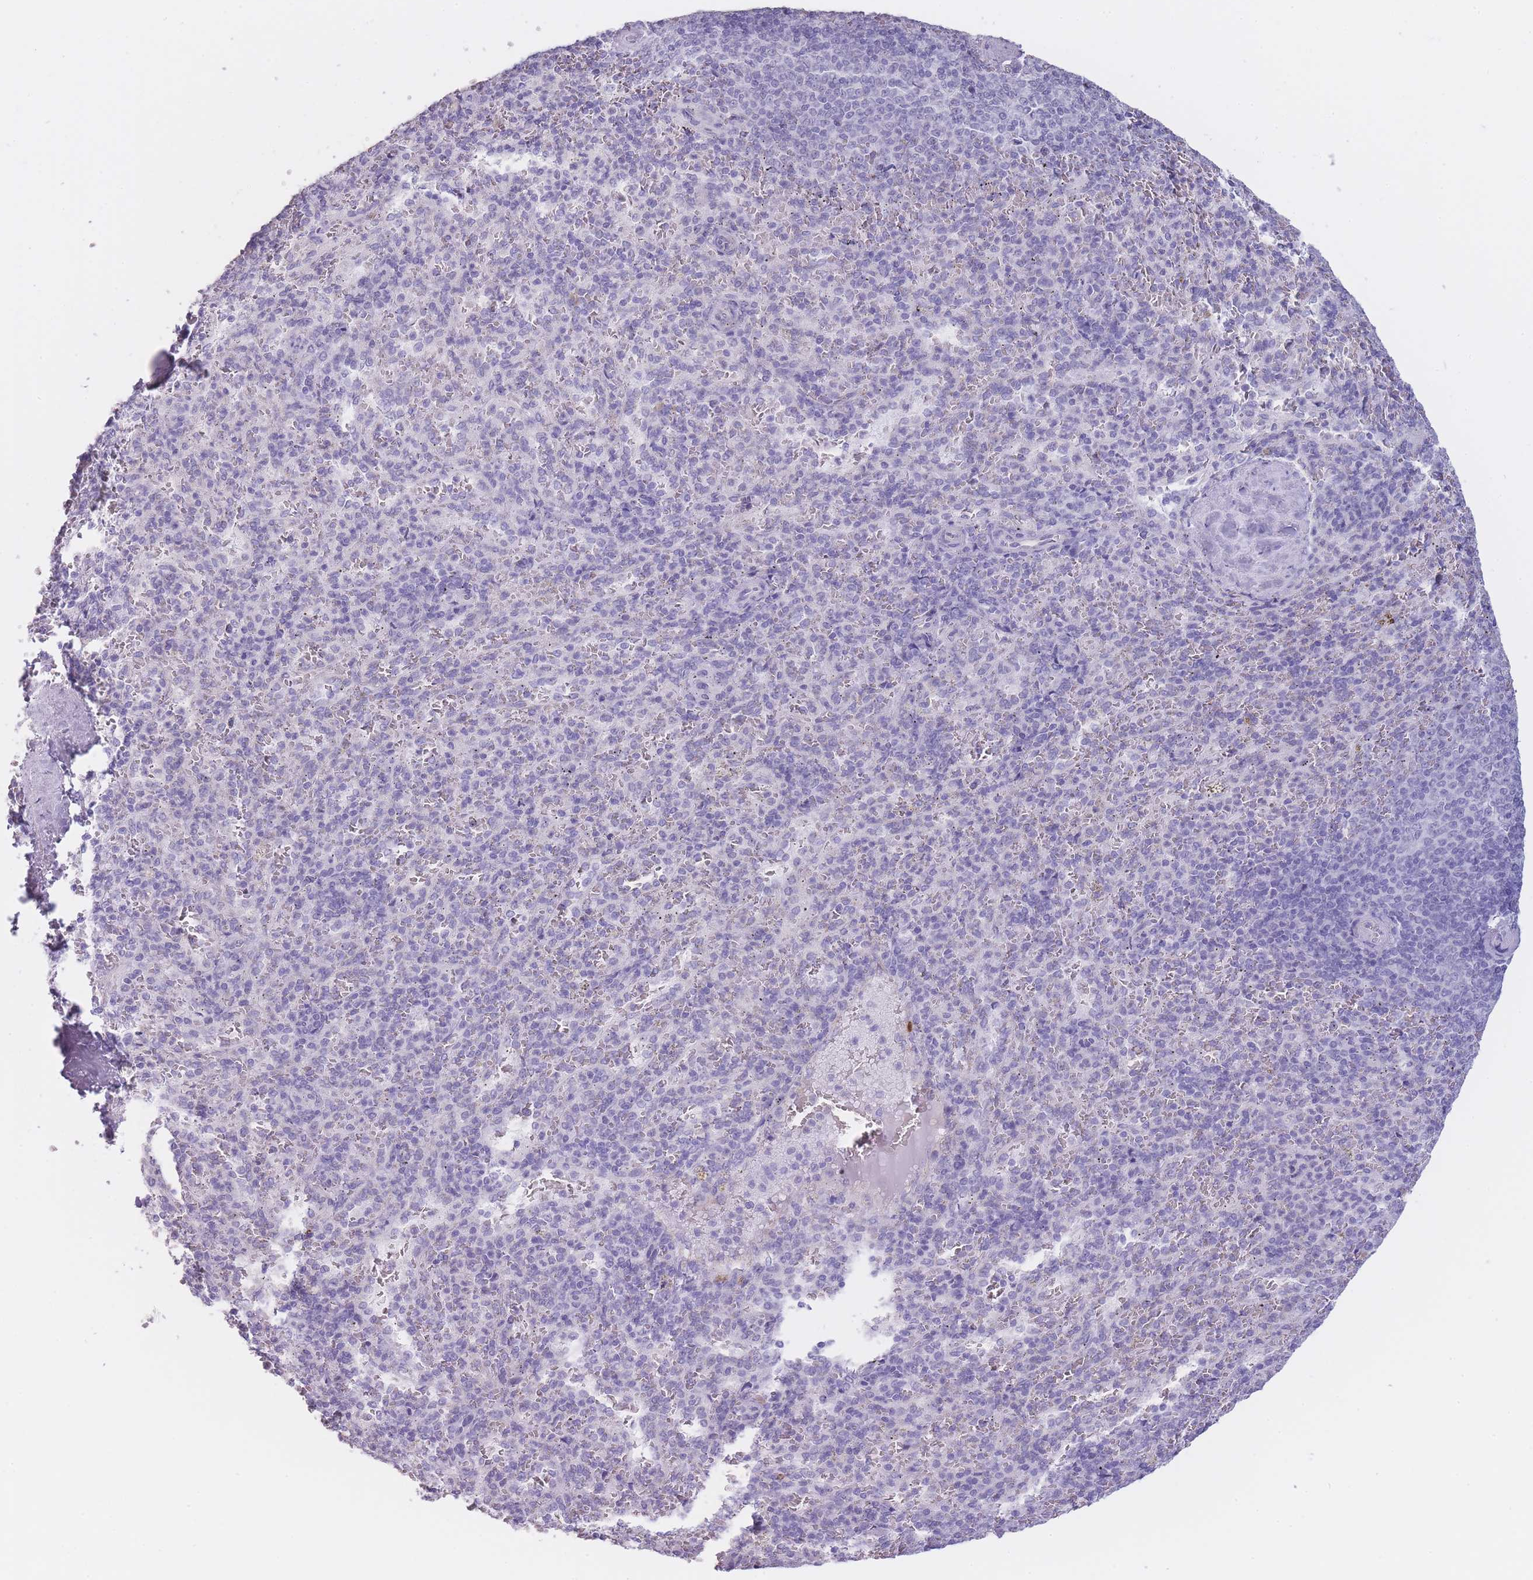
{"staining": {"intensity": "negative", "quantity": "none", "location": "none"}, "tissue": "spleen", "cell_type": "Cells in red pulp", "image_type": "normal", "snomed": [{"axis": "morphology", "description": "Normal tissue, NOS"}, {"axis": "topography", "description": "Spleen"}], "caption": "Micrograph shows no protein expression in cells in red pulp of benign spleen.", "gene": "DCANP1", "patient": {"sex": "female", "age": 21}}